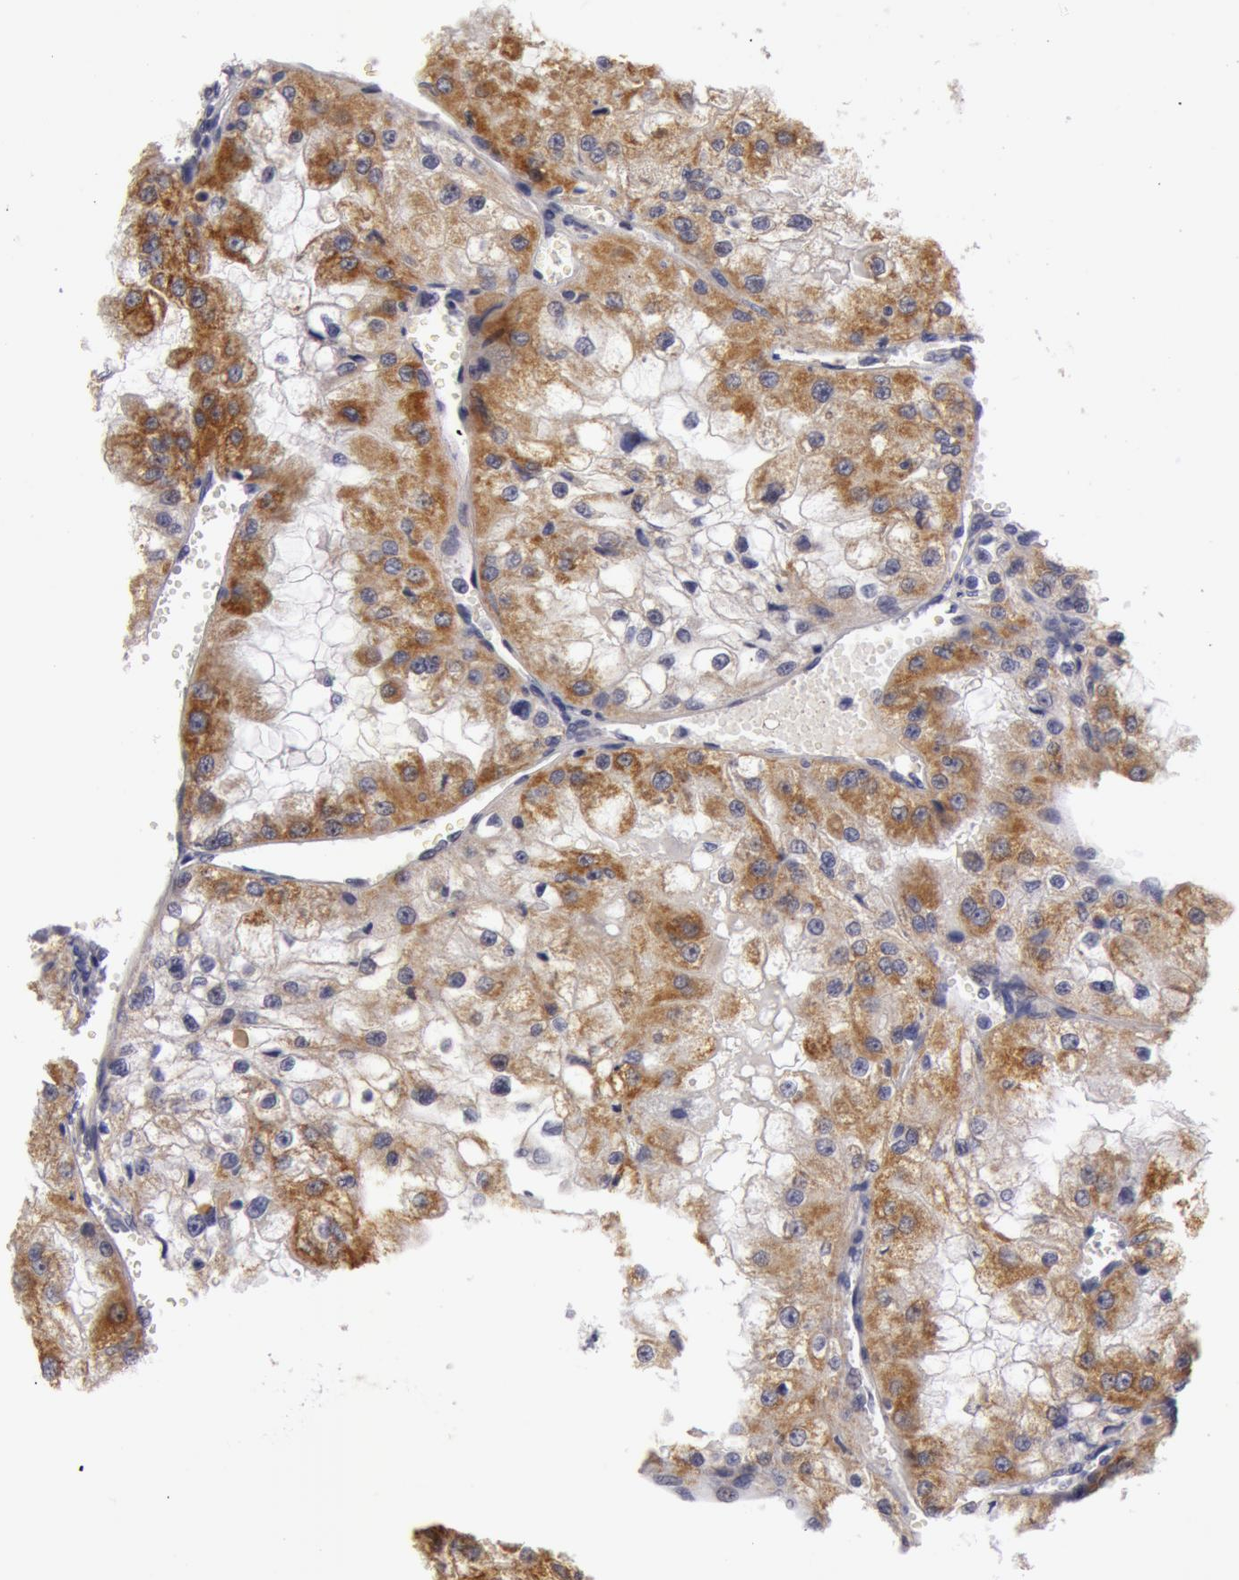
{"staining": {"intensity": "moderate", "quantity": ">75%", "location": "cytoplasmic/membranous"}, "tissue": "renal cancer", "cell_type": "Tumor cells", "image_type": "cancer", "snomed": [{"axis": "morphology", "description": "Adenocarcinoma, NOS"}, {"axis": "topography", "description": "Kidney"}], "caption": "Approximately >75% of tumor cells in renal cancer (adenocarcinoma) display moderate cytoplasmic/membranous protein staining as visualized by brown immunohistochemical staining.", "gene": "SYTL4", "patient": {"sex": "female", "age": 74}}